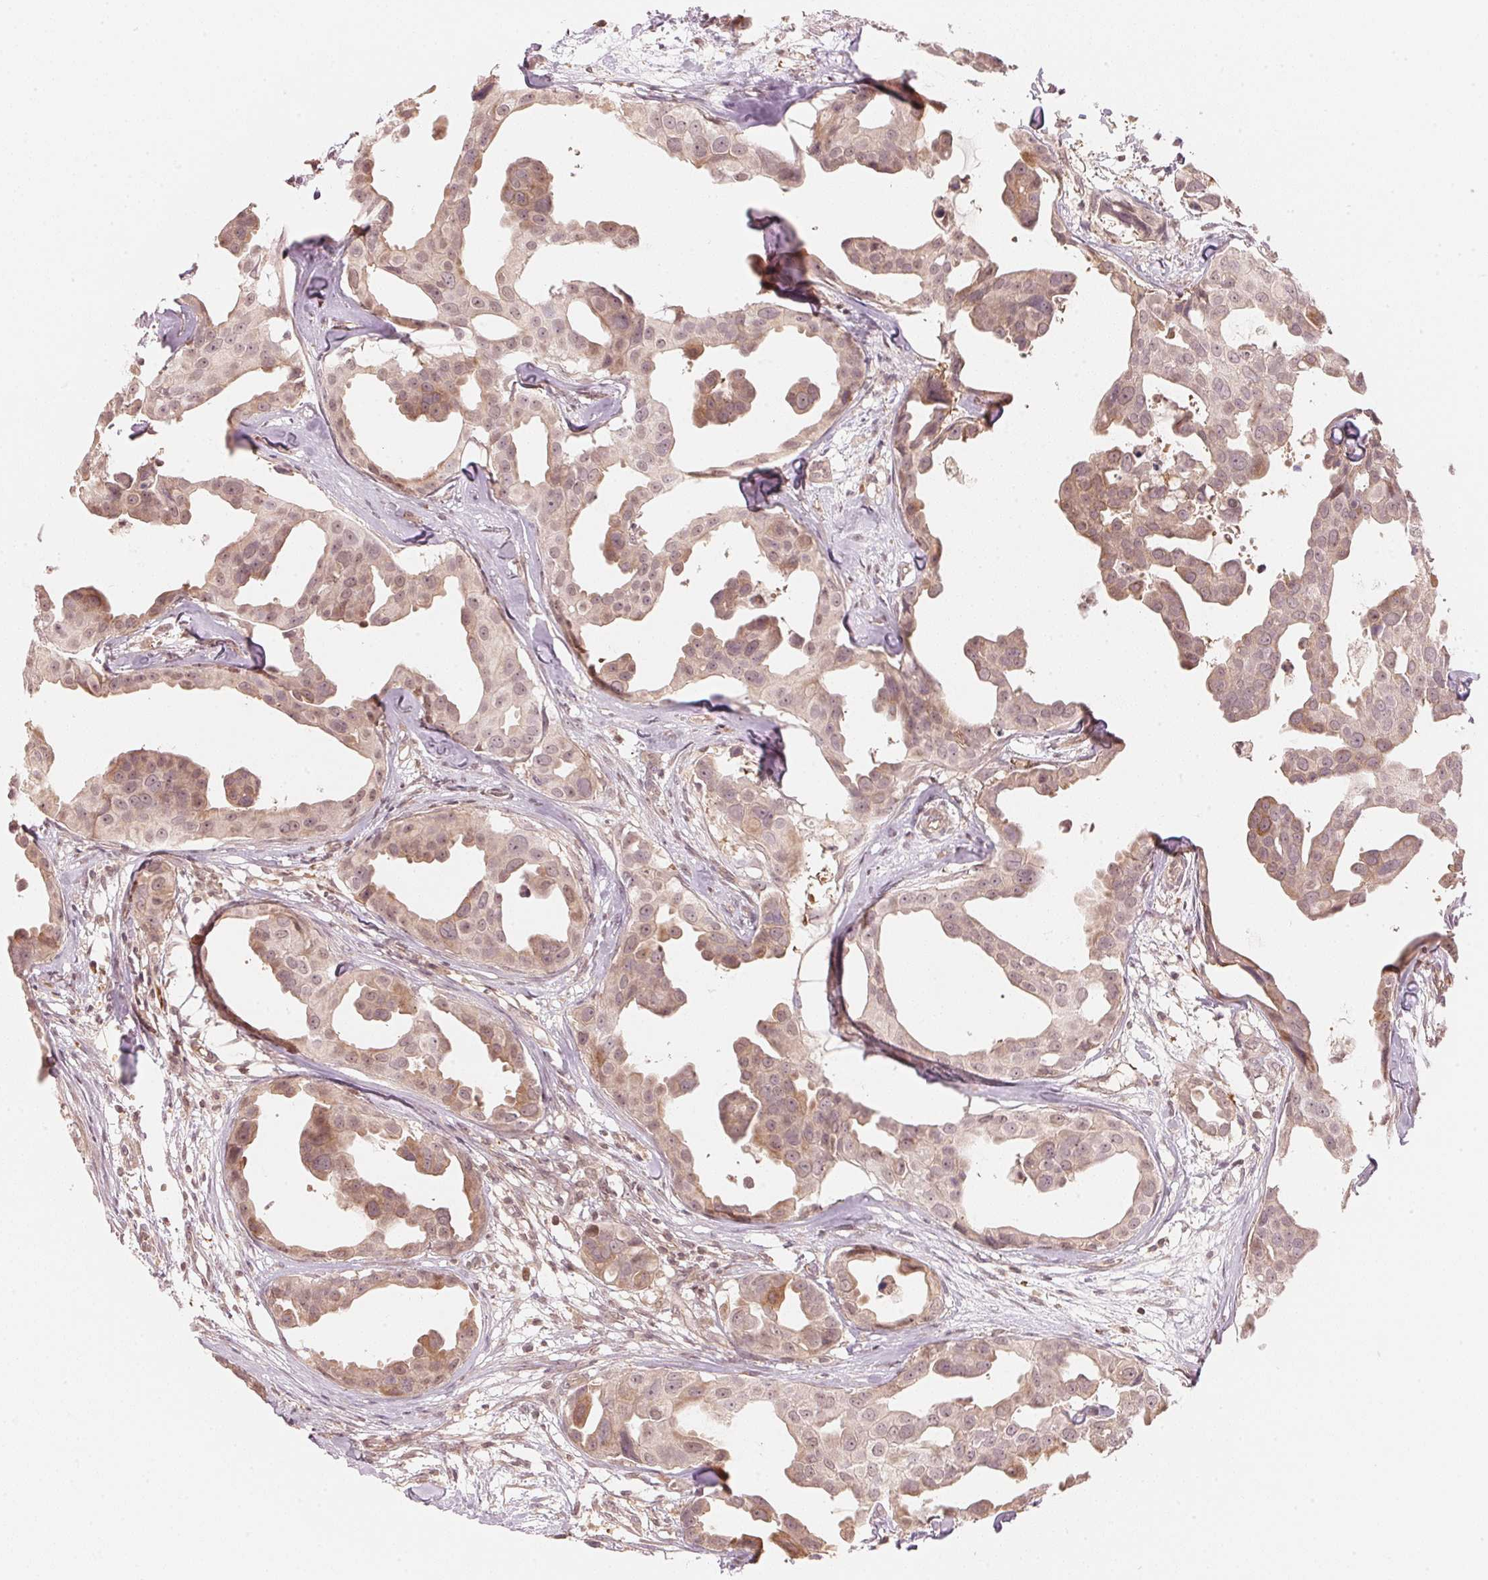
{"staining": {"intensity": "weak", "quantity": ">75%", "location": "cytoplasmic/membranous"}, "tissue": "breast cancer", "cell_type": "Tumor cells", "image_type": "cancer", "snomed": [{"axis": "morphology", "description": "Duct carcinoma"}, {"axis": "topography", "description": "Breast"}], "caption": "A high-resolution photomicrograph shows immunohistochemistry staining of breast cancer (invasive ductal carcinoma), which exhibits weak cytoplasmic/membranous expression in about >75% of tumor cells. The staining is performed using DAB brown chromogen to label protein expression. The nuclei are counter-stained blue using hematoxylin.", "gene": "PRKN", "patient": {"sex": "female", "age": 38}}